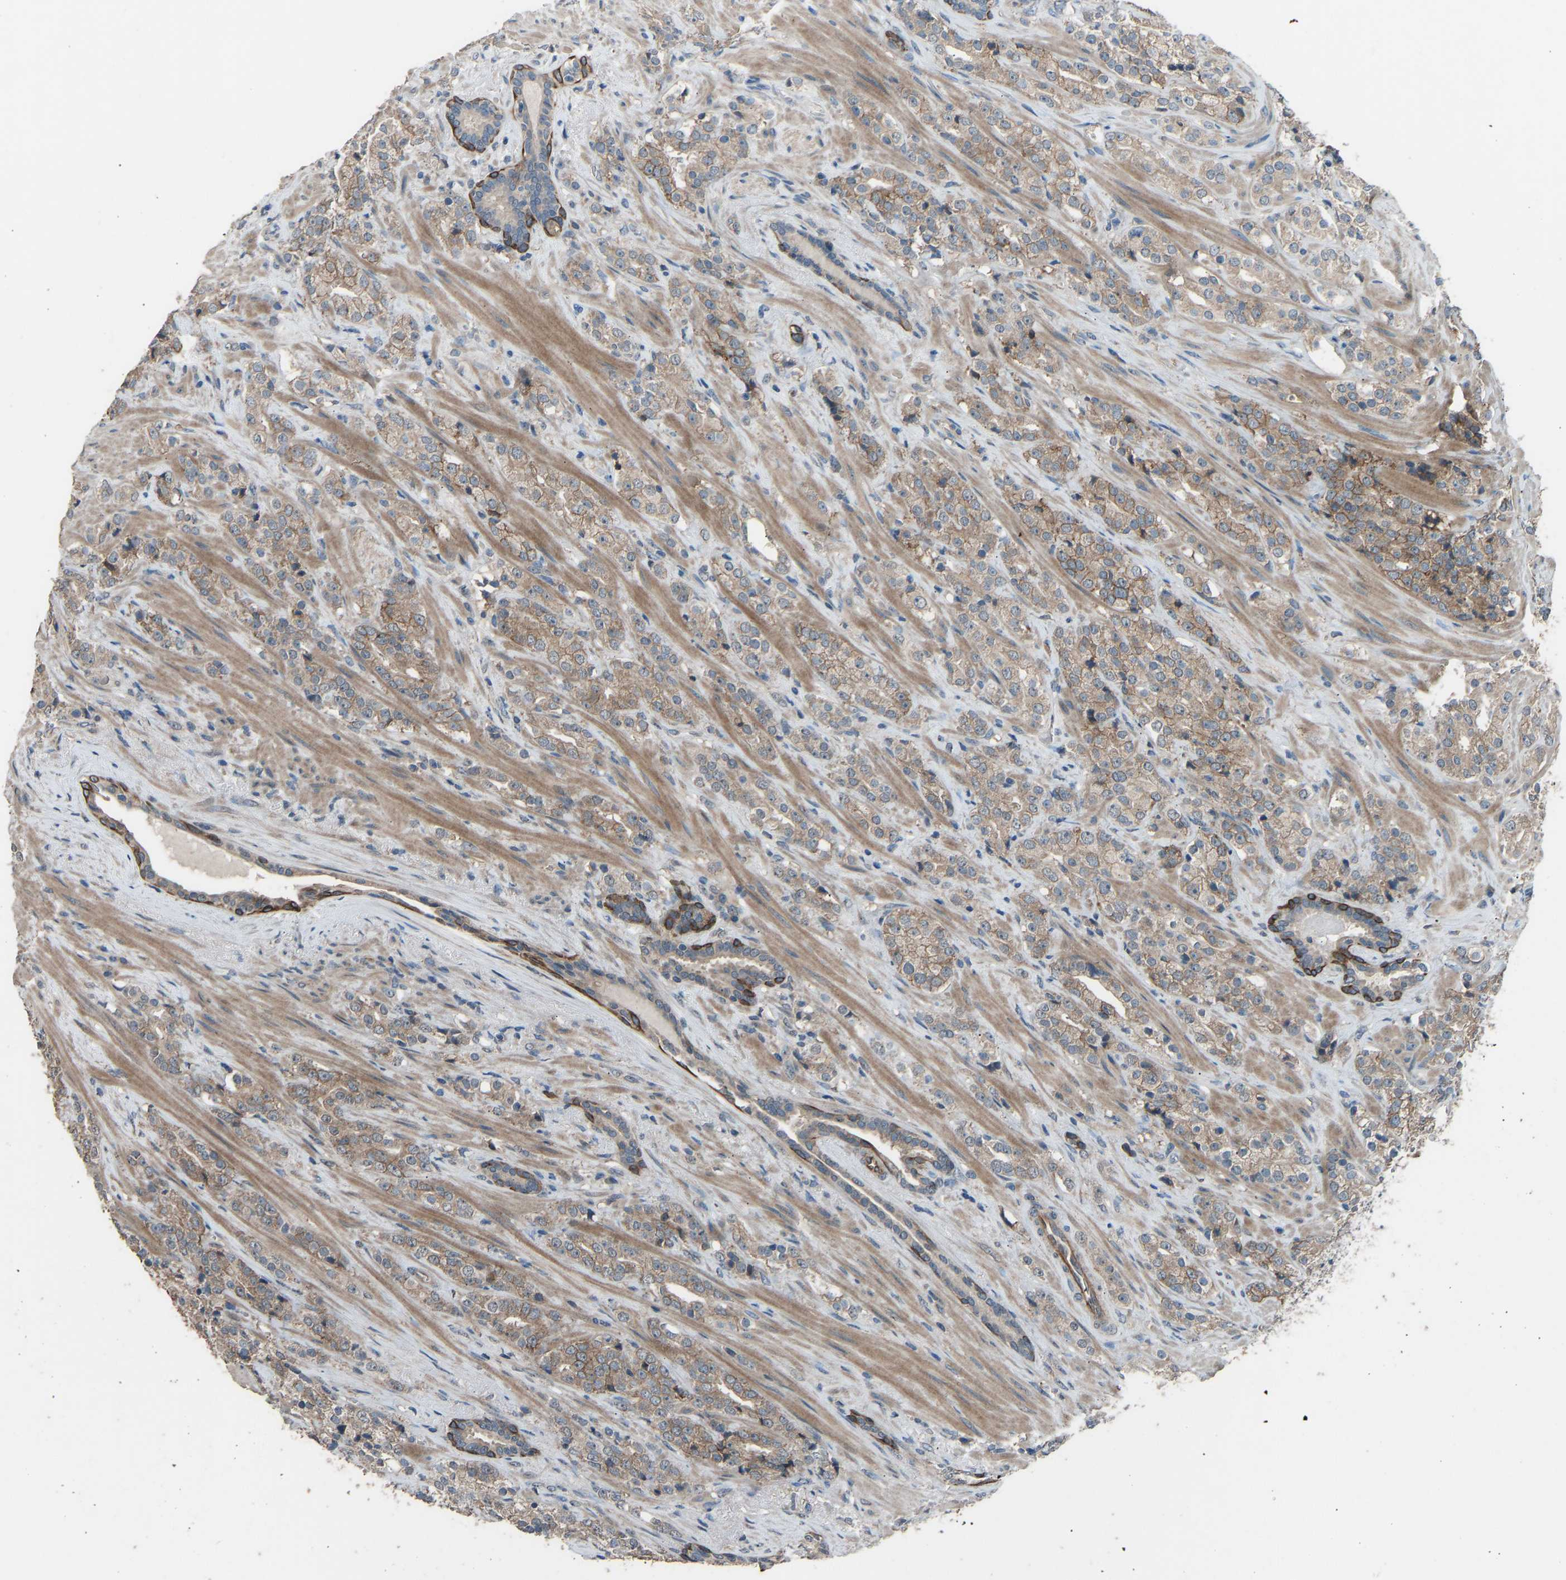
{"staining": {"intensity": "moderate", "quantity": ">75%", "location": "cytoplasmic/membranous"}, "tissue": "prostate cancer", "cell_type": "Tumor cells", "image_type": "cancer", "snomed": [{"axis": "morphology", "description": "Adenocarcinoma, High grade"}, {"axis": "topography", "description": "Prostate"}], "caption": "Immunohistochemistry (IHC) image of adenocarcinoma (high-grade) (prostate) stained for a protein (brown), which shows medium levels of moderate cytoplasmic/membranous expression in about >75% of tumor cells.", "gene": "SLC43A1", "patient": {"sex": "male", "age": 71}}